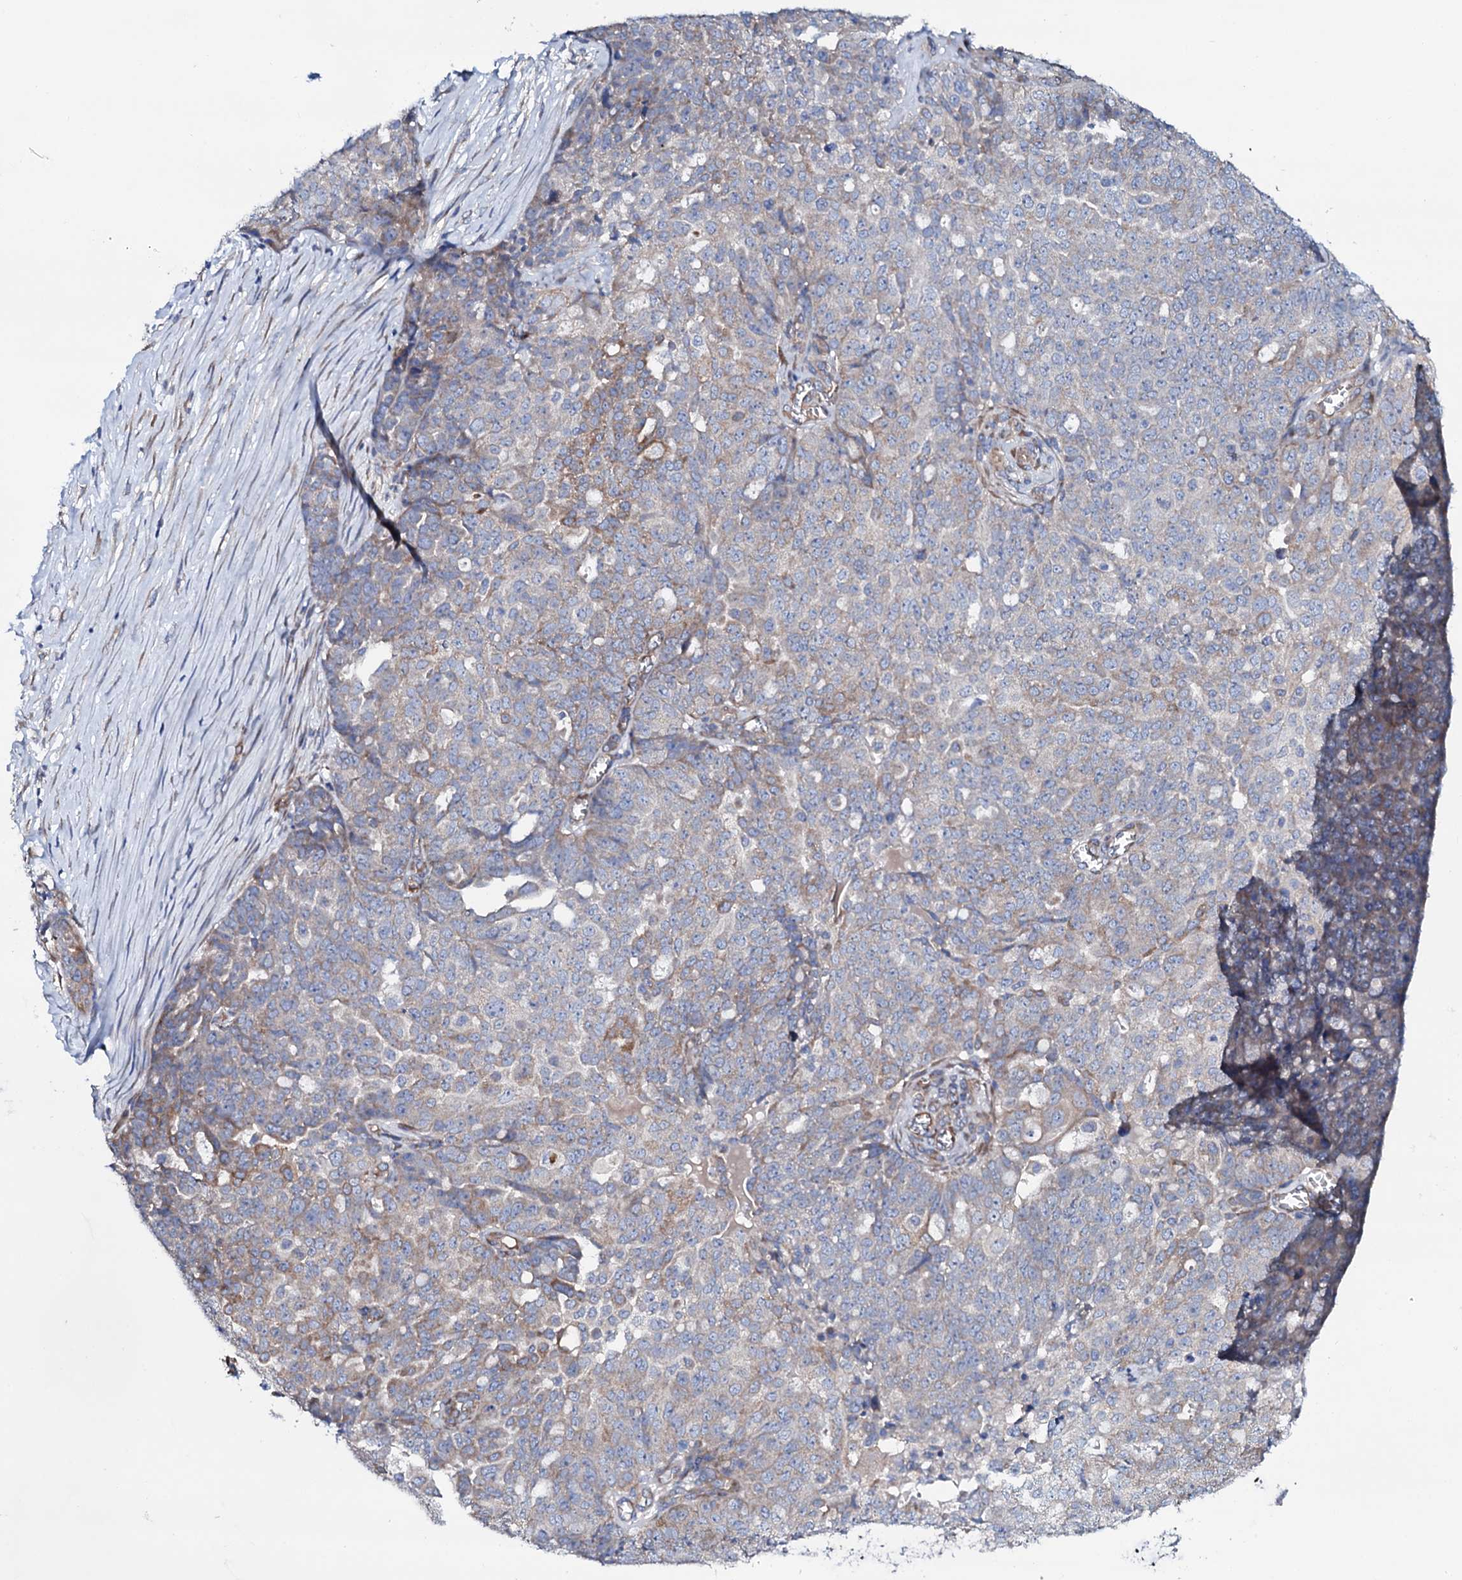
{"staining": {"intensity": "weak", "quantity": "<25%", "location": "cytoplasmic/membranous"}, "tissue": "ovarian cancer", "cell_type": "Tumor cells", "image_type": "cancer", "snomed": [{"axis": "morphology", "description": "Cystadenocarcinoma, serous, NOS"}, {"axis": "topography", "description": "Soft tissue"}, {"axis": "topography", "description": "Ovary"}], "caption": "This is a micrograph of immunohistochemistry staining of ovarian serous cystadenocarcinoma, which shows no expression in tumor cells. Nuclei are stained in blue.", "gene": "STARD13", "patient": {"sex": "female", "age": 57}}